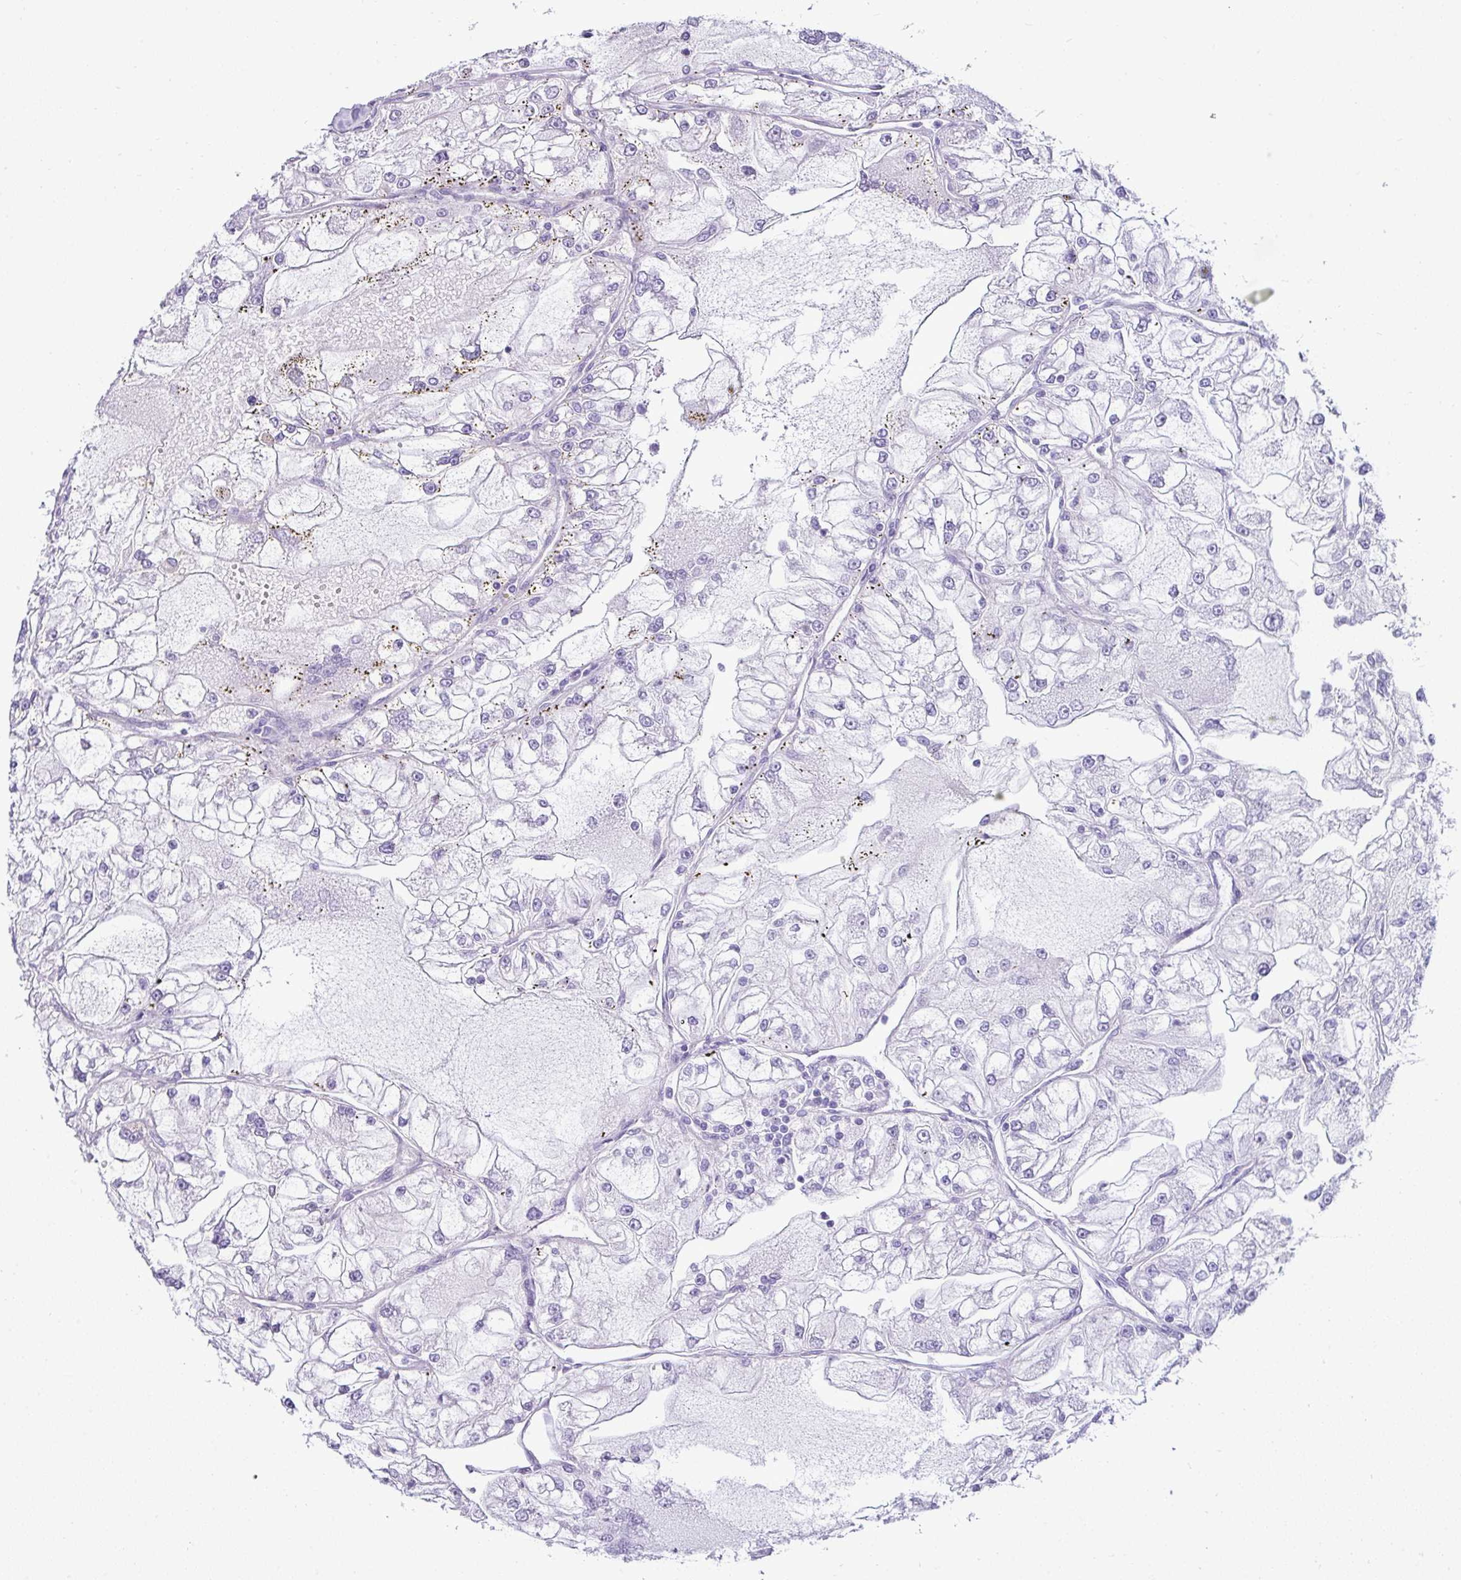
{"staining": {"intensity": "negative", "quantity": "none", "location": "none"}, "tissue": "renal cancer", "cell_type": "Tumor cells", "image_type": "cancer", "snomed": [{"axis": "morphology", "description": "Adenocarcinoma, NOS"}, {"axis": "topography", "description": "Kidney"}], "caption": "Adenocarcinoma (renal) stained for a protein using immunohistochemistry (IHC) displays no staining tumor cells.", "gene": "VCX2", "patient": {"sex": "female", "age": 72}}